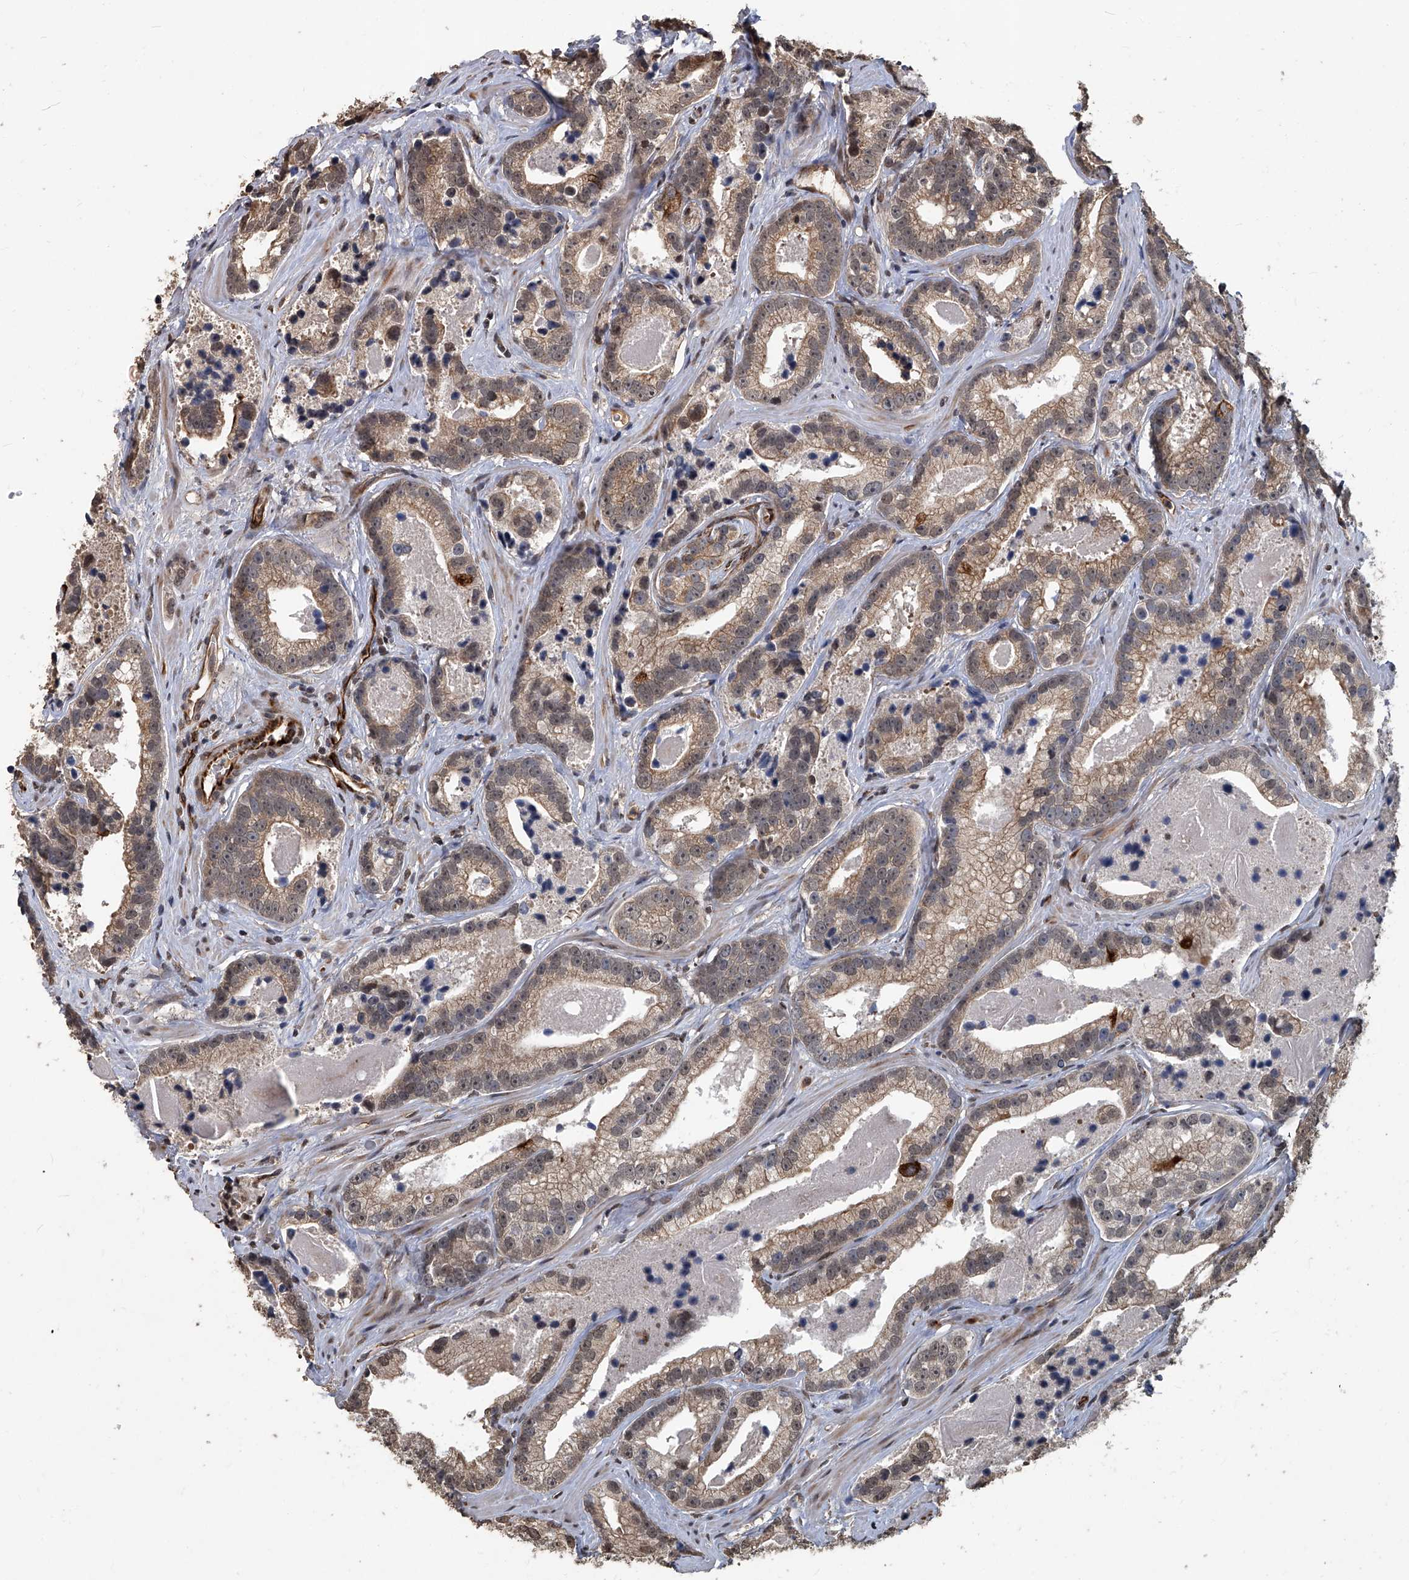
{"staining": {"intensity": "weak", "quantity": "25%-75%", "location": "cytoplasmic/membranous,nuclear"}, "tissue": "prostate cancer", "cell_type": "Tumor cells", "image_type": "cancer", "snomed": [{"axis": "morphology", "description": "Adenocarcinoma, High grade"}, {"axis": "topography", "description": "Prostate"}], "caption": "IHC micrograph of neoplastic tissue: prostate cancer stained using immunohistochemistry (IHC) demonstrates low levels of weak protein expression localized specifically in the cytoplasmic/membranous and nuclear of tumor cells, appearing as a cytoplasmic/membranous and nuclear brown color.", "gene": "GPR132", "patient": {"sex": "male", "age": 62}}